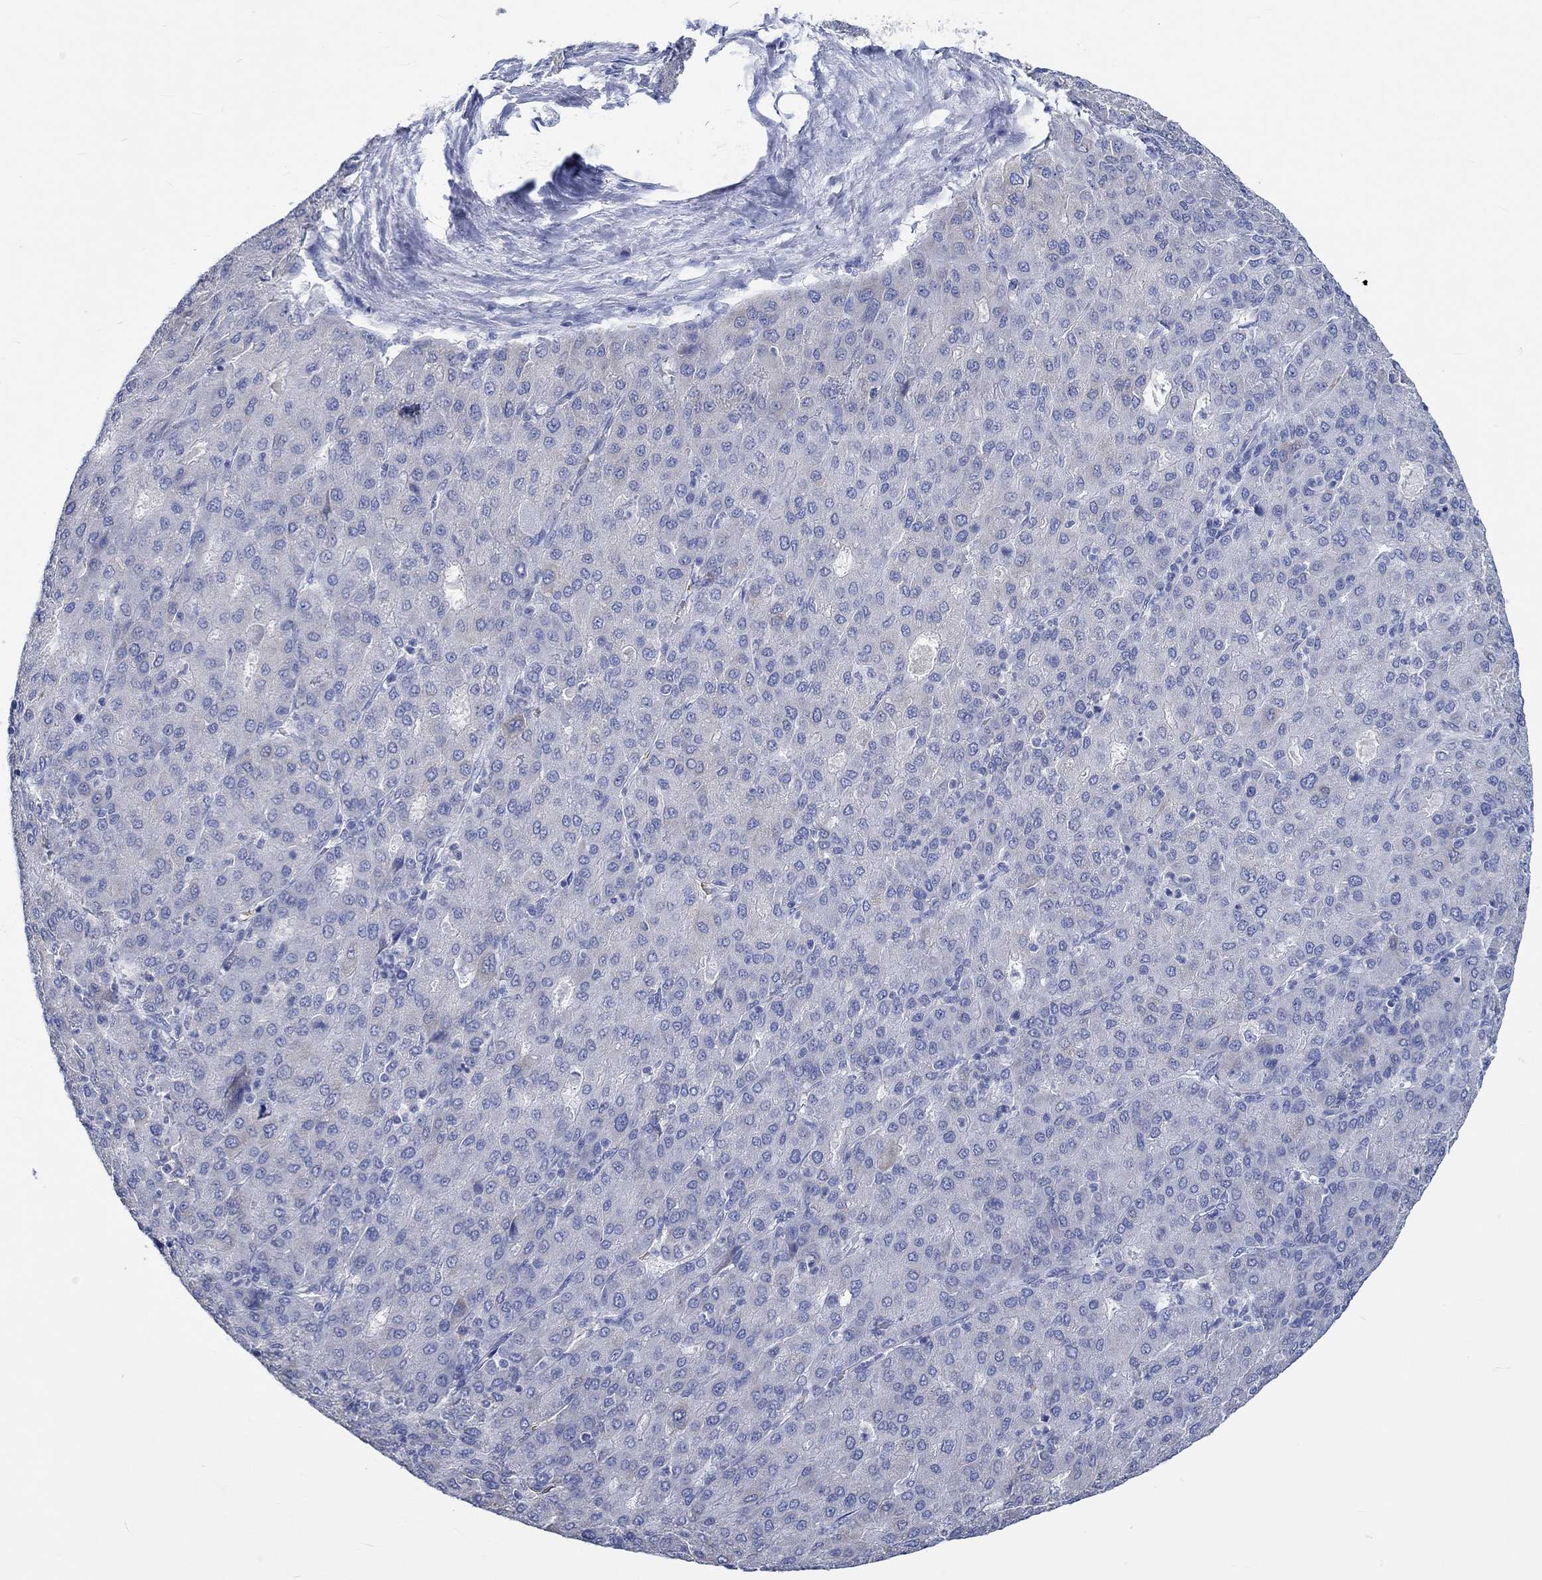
{"staining": {"intensity": "weak", "quantity": "<25%", "location": "cytoplasmic/membranous"}, "tissue": "liver cancer", "cell_type": "Tumor cells", "image_type": "cancer", "snomed": [{"axis": "morphology", "description": "Carcinoma, Hepatocellular, NOS"}, {"axis": "topography", "description": "Liver"}], "caption": "This micrograph is of liver cancer (hepatocellular carcinoma) stained with immunohistochemistry (IHC) to label a protein in brown with the nuclei are counter-stained blue. There is no positivity in tumor cells.", "gene": "KCNA1", "patient": {"sex": "male", "age": 65}}